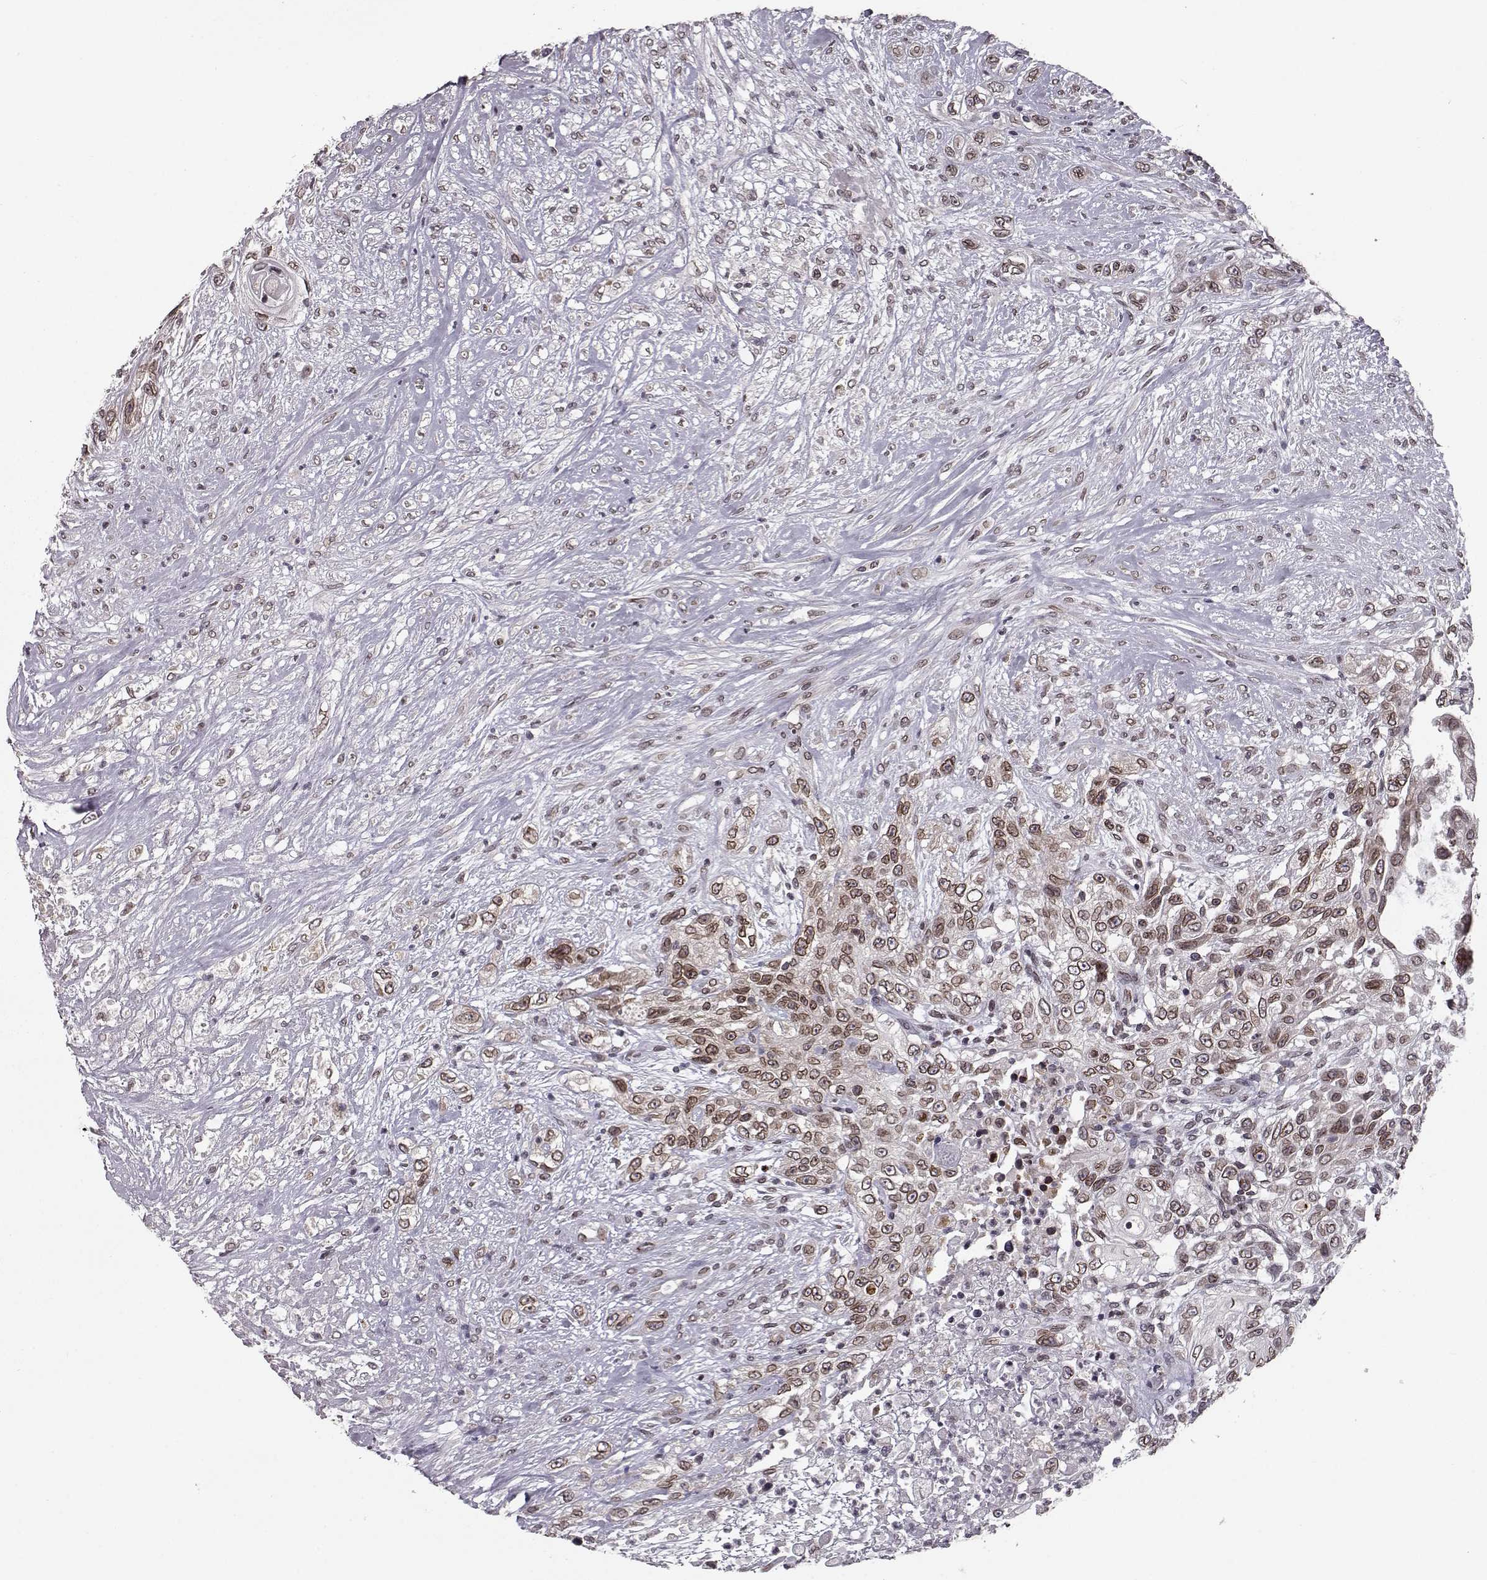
{"staining": {"intensity": "weak", "quantity": ">75%", "location": "cytoplasmic/membranous,nuclear"}, "tissue": "urothelial cancer", "cell_type": "Tumor cells", "image_type": "cancer", "snomed": [{"axis": "morphology", "description": "Urothelial carcinoma, High grade"}, {"axis": "topography", "description": "Urinary bladder"}], "caption": "Urothelial cancer stained with DAB (3,3'-diaminobenzidine) immunohistochemistry (IHC) shows low levels of weak cytoplasmic/membranous and nuclear expression in about >75% of tumor cells.", "gene": "NUP37", "patient": {"sex": "female", "age": 56}}